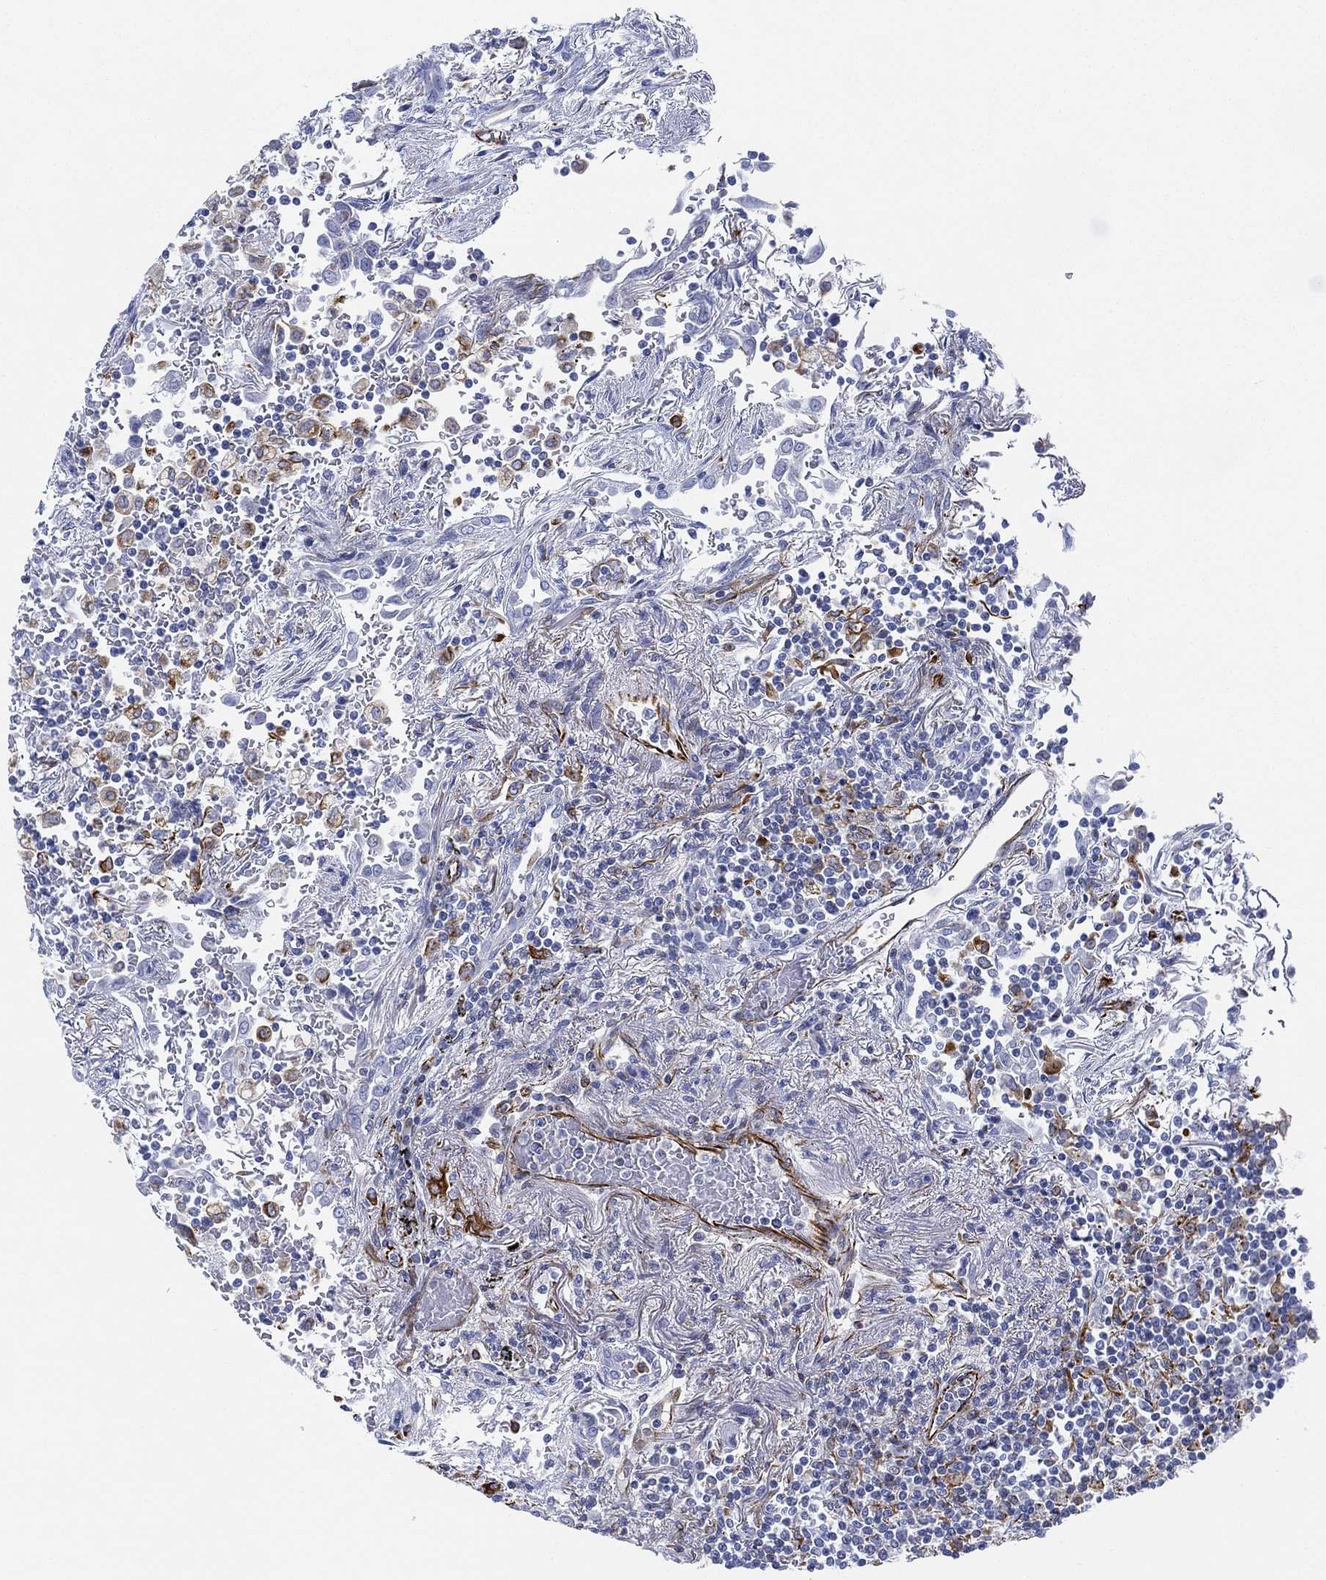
{"staining": {"intensity": "moderate", "quantity": "<25%", "location": "cytoplasmic/membranous"}, "tissue": "lymphoma", "cell_type": "Tumor cells", "image_type": "cancer", "snomed": [{"axis": "morphology", "description": "Malignant lymphoma, non-Hodgkin's type, High grade"}, {"axis": "topography", "description": "Lung"}], "caption": "Moderate cytoplasmic/membranous staining is present in about <25% of tumor cells in lymphoma.", "gene": "PSKH2", "patient": {"sex": "male", "age": 79}}